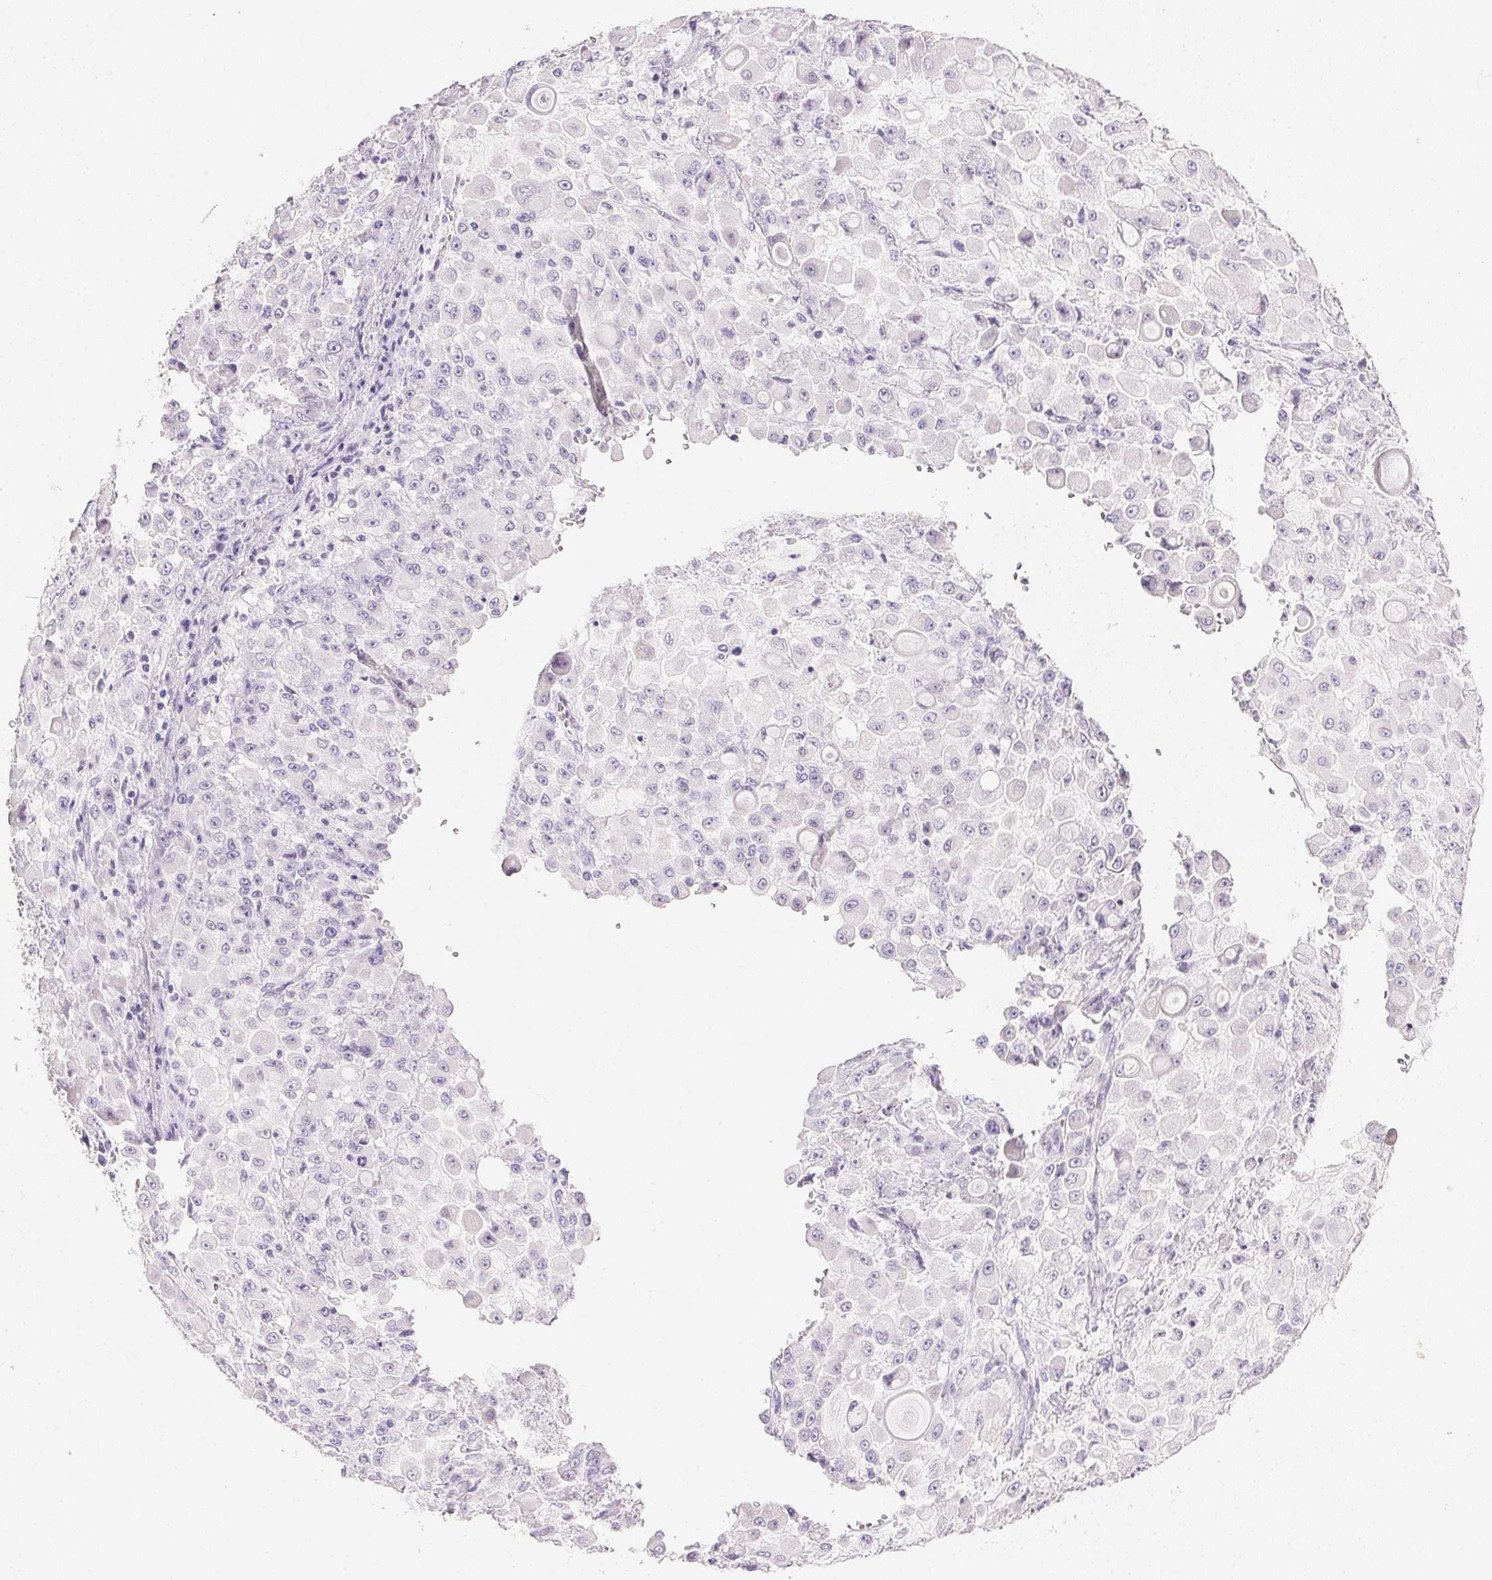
{"staining": {"intensity": "negative", "quantity": "none", "location": "none"}, "tissue": "stomach cancer", "cell_type": "Tumor cells", "image_type": "cancer", "snomed": [{"axis": "morphology", "description": "Adenocarcinoma, NOS"}, {"axis": "topography", "description": "Stomach"}], "caption": "Immunohistochemistry (IHC) histopathology image of neoplastic tissue: human stomach adenocarcinoma stained with DAB exhibits no significant protein staining in tumor cells.", "gene": "KCNE2", "patient": {"sex": "female", "age": 76}}